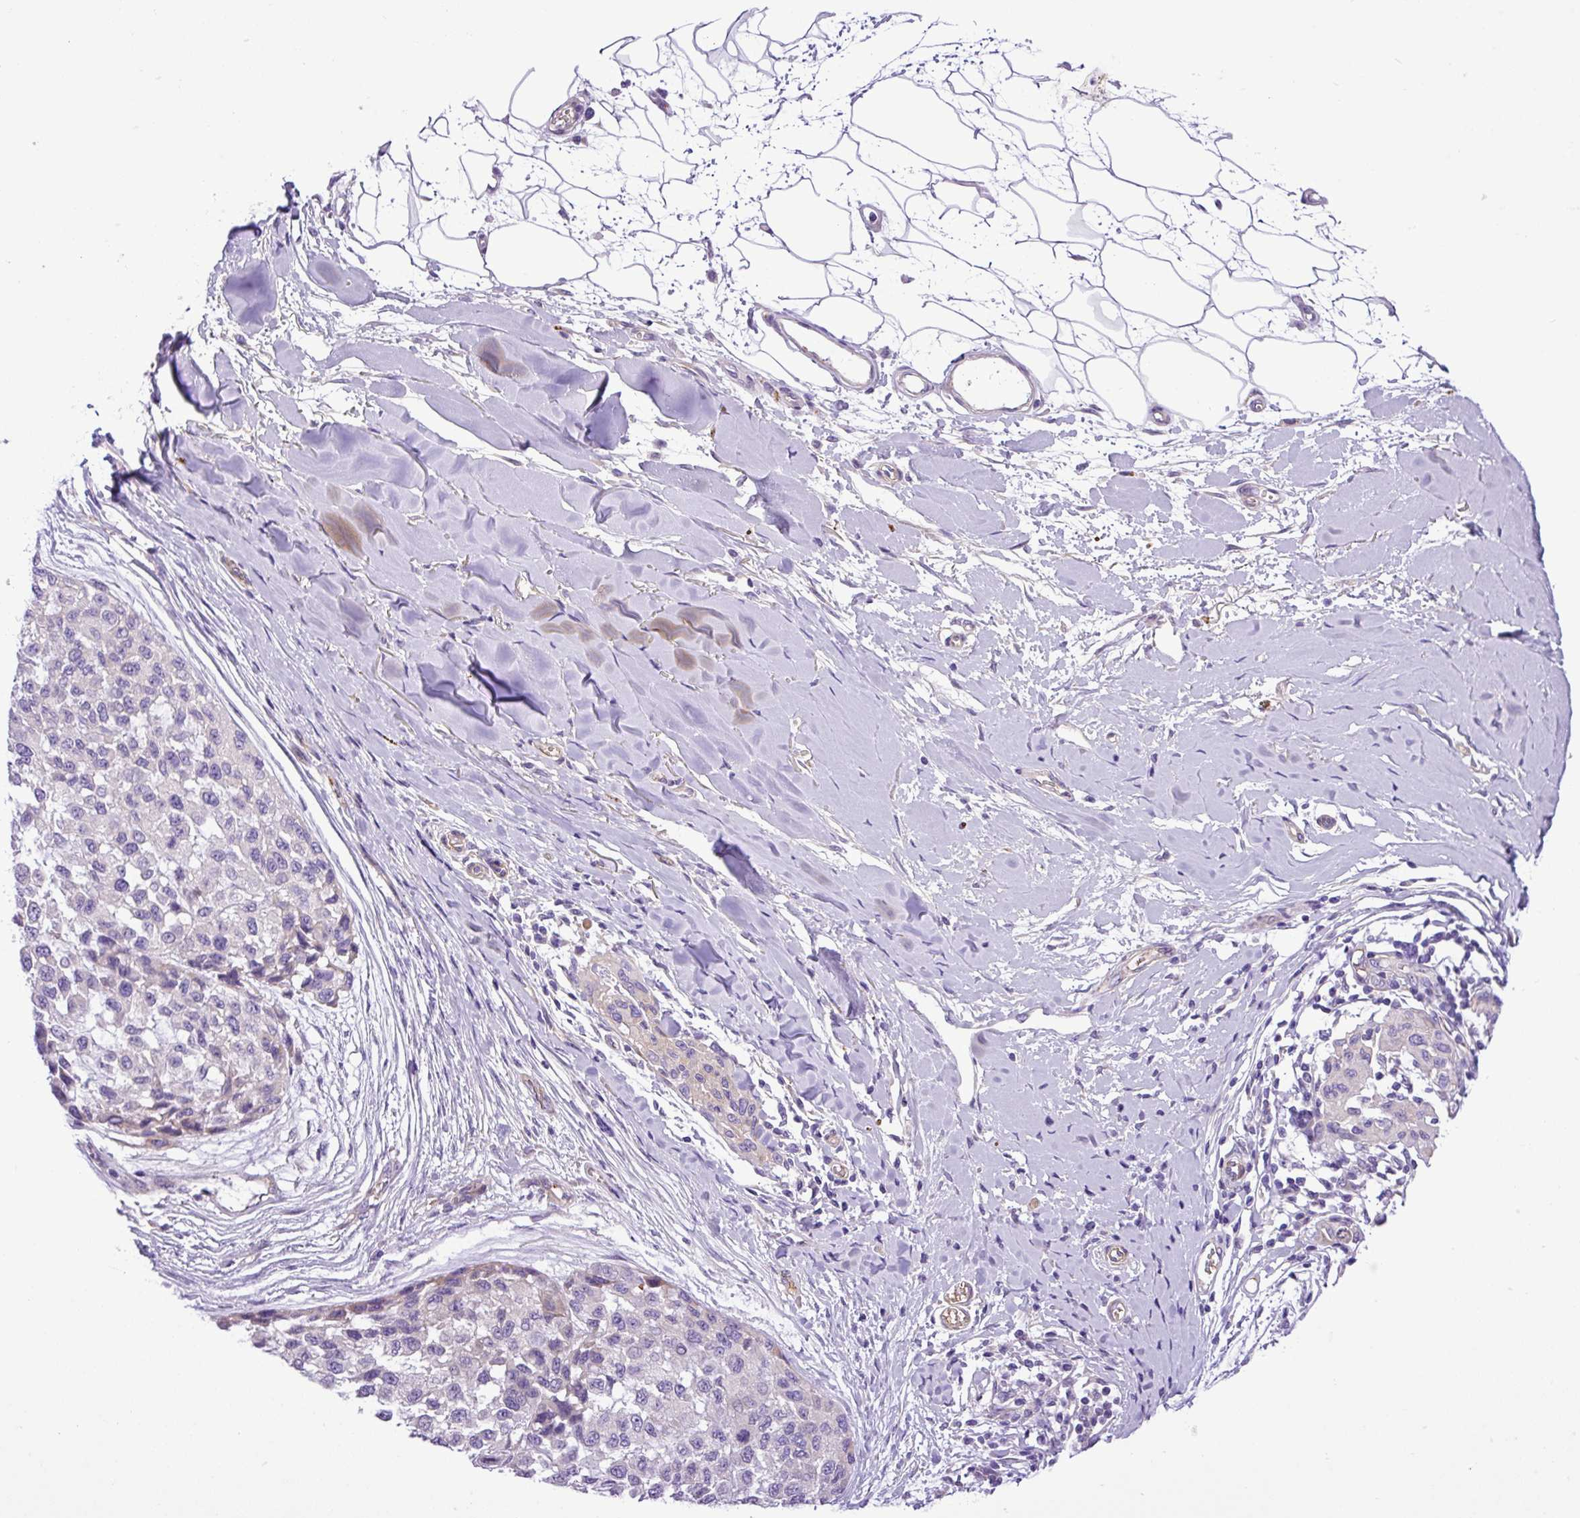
{"staining": {"intensity": "negative", "quantity": "none", "location": "none"}, "tissue": "melanoma", "cell_type": "Tumor cells", "image_type": "cancer", "snomed": [{"axis": "morphology", "description": "Malignant melanoma, NOS"}, {"axis": "topography", "description": "Skin"}], "caption": "IHC of human melanoma displays no staining in tumor cells.", "gene": "C11orf91", "patient": {"sex": "male", "age": 62}}